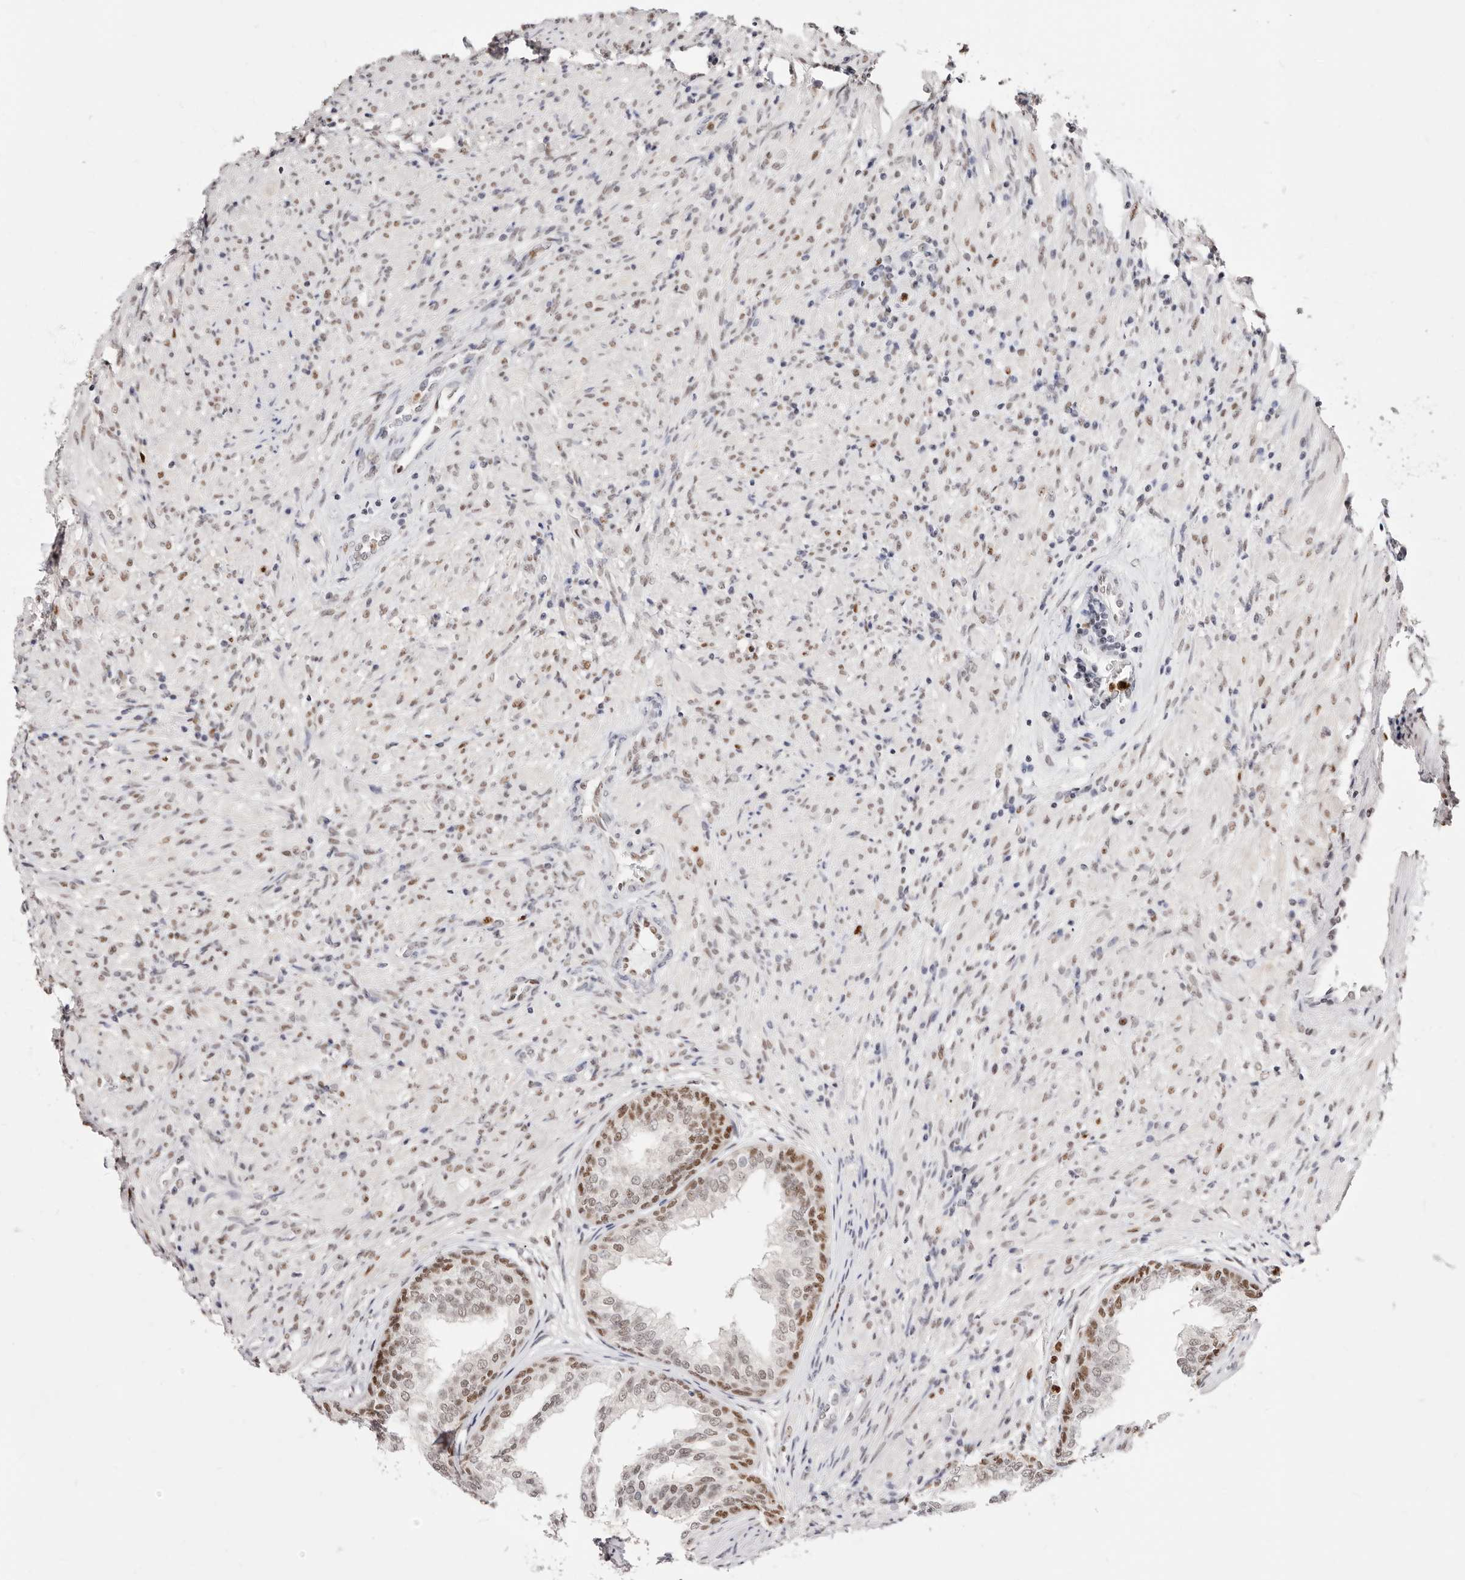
{"staining": {"intensity": "moderate", "quantity": "25%-75%", "location": "nuclear"}, "tissue": "prostate", "cell_type": "Glandular cells", "image_type": "normal", "snomed": [{"axis": "morphology", "description": "Normal tissue, NOS"}, {"axis": "topography", "description": "Prostate"}], "caption": "Immunohistochemical staining of unremarkable human prostate reveals 25%-75% levels of moderate nuclear protein positivity in about 25%-75% of glandular cells.", "gene": "TKT", "patient": {"sex": "male", "age": 76}}